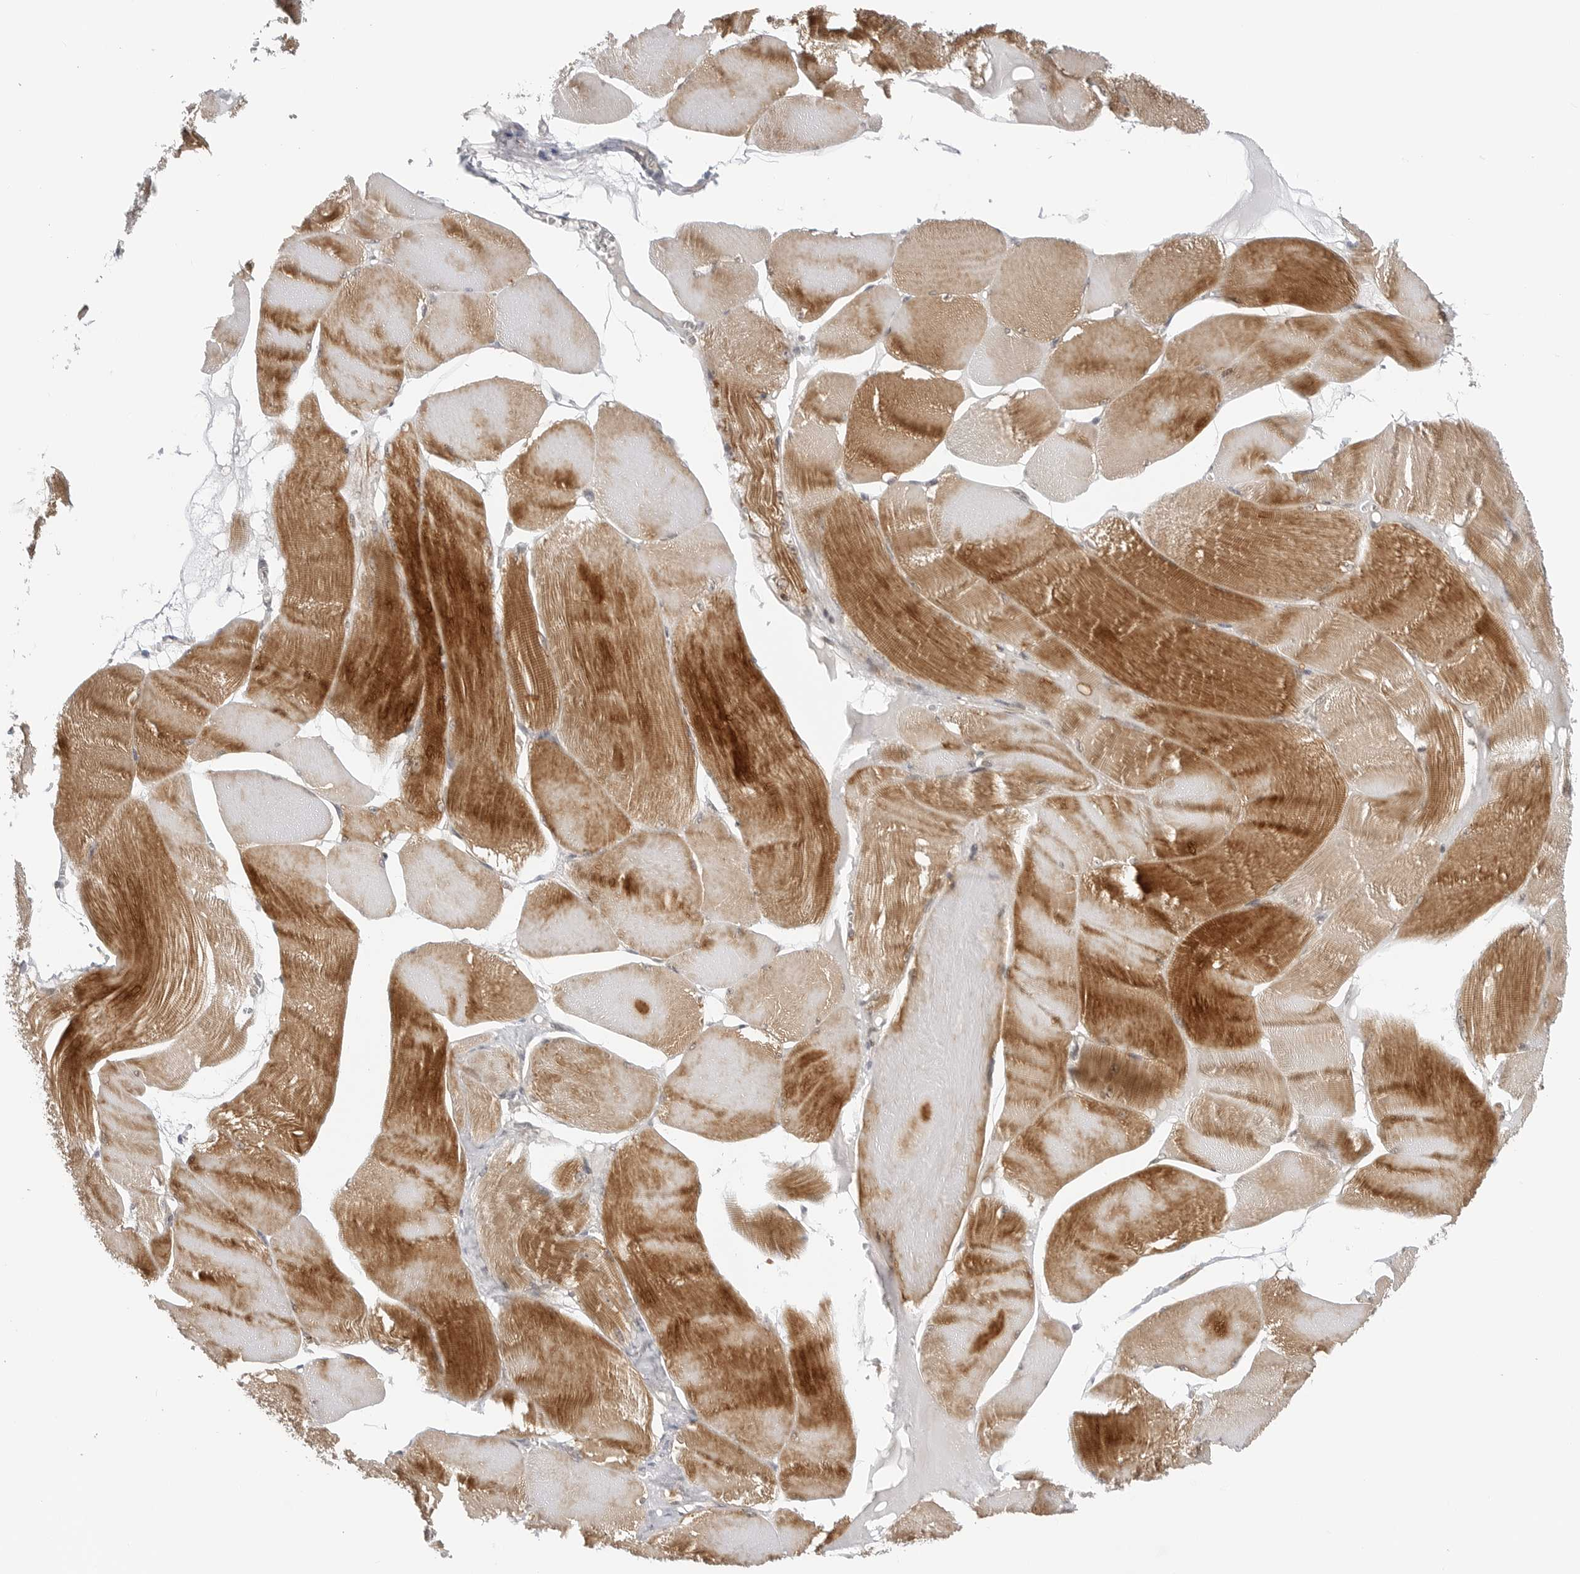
{"staining": {"intensity": "strong", "quantity": "25%-75%", "location": "cytoplasmic/membranous"}, "tissue": "skeletal muscle", "cell_type": "Myocytes", "image_type": "normal", "snomed": [{"axis": "morphology", "description": "Normal tissue, NOS"}, {"axis": "morphology", "description": "Basal cell carcinoma"}, {"axis": "topography", "description": "Skeletal muscle"}], "caption": "A photomicrograph of skeletal muscle stained for a protein displays strong cytoplasmic/membranous brown staining in myocytes.", "gene": "MAP2K5", "patient": {"sex": "female", "age": 64}}